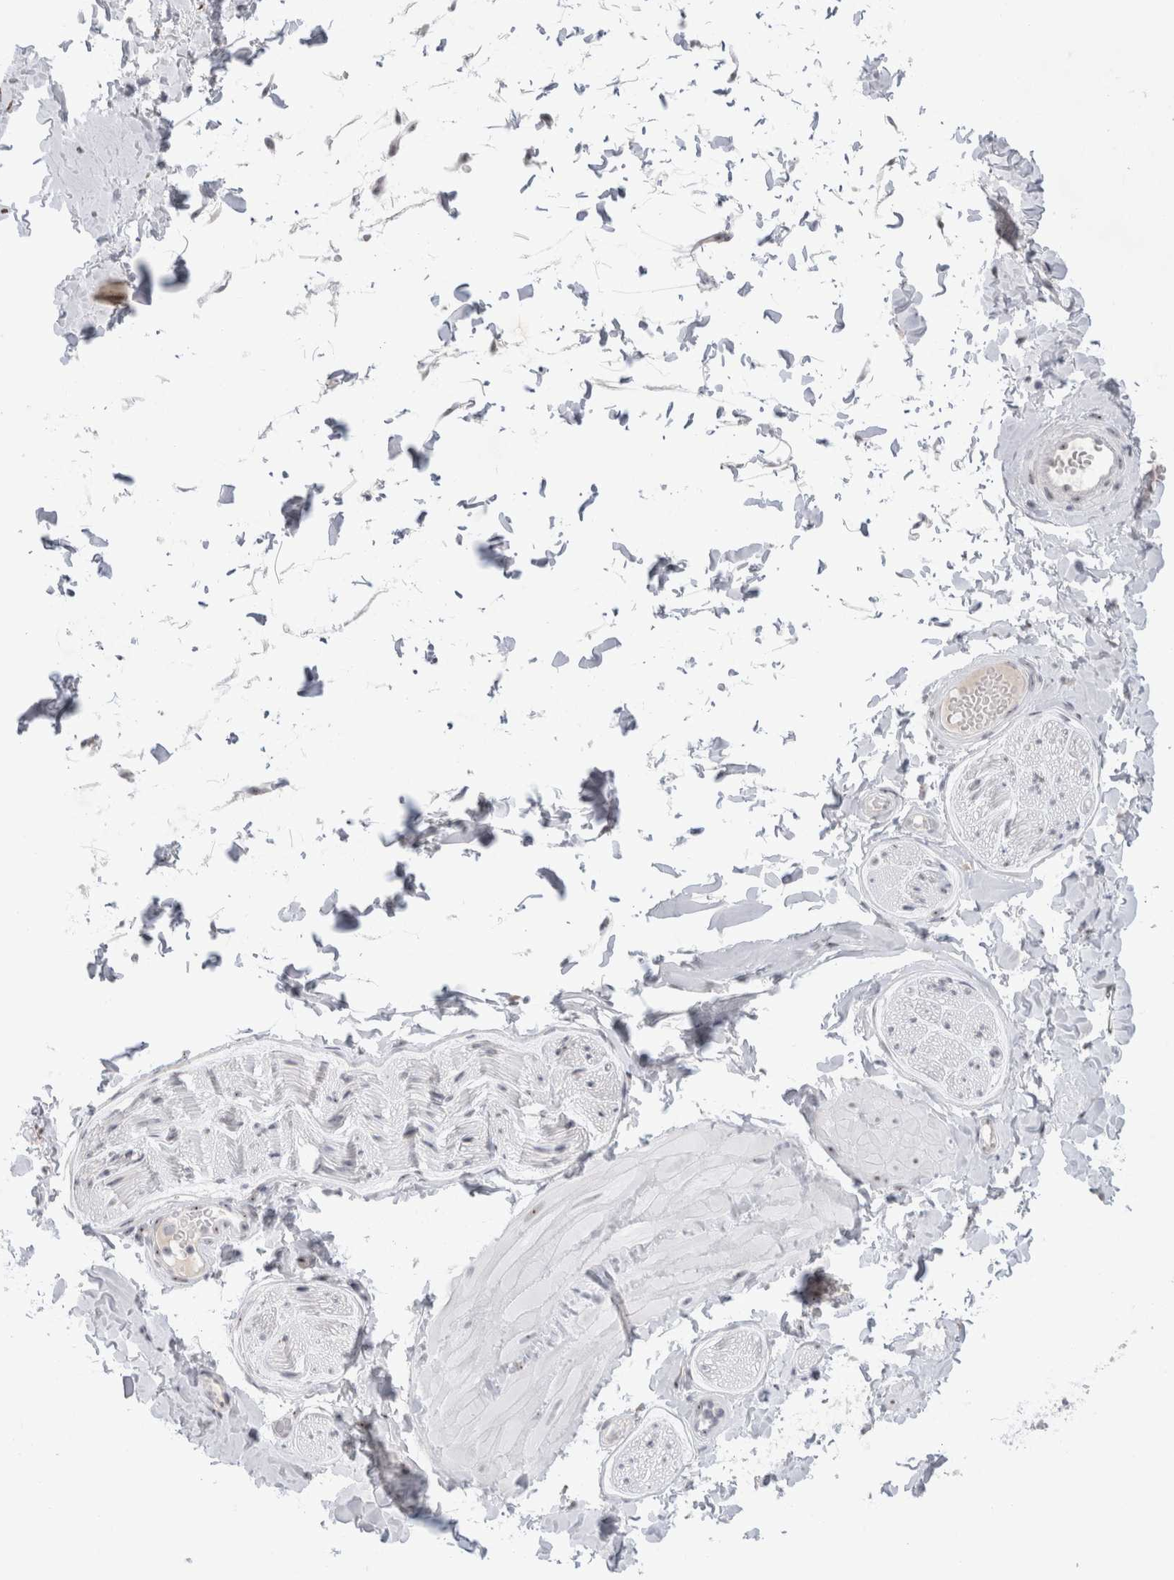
{"staining": {"intensity": "weak", "quantity": "25%-75%", "location": "nuclear"}, "tissue": "adipose tissue", "cell_type": "Adipocytes", "image_type": "normal", "snomed": [{"axis": "morphology", "description": "Normal tissue, NOS"}, {"axis": "topography", "description": "Adipose tissue"}, {"axis": "topography", "description": "Vascular tissue"}, {"axis": "topography", "description": "Peripheral nerve tissue"}], "caption": "Immunohistochemical staining of unremarkable adipose tissue shows 25%-75% levels of weak nuclear protein expression in approximately 25%-75% of adipocytes.", "gene": "CERS5", "patient": {"sex": "male", "age": 25}}